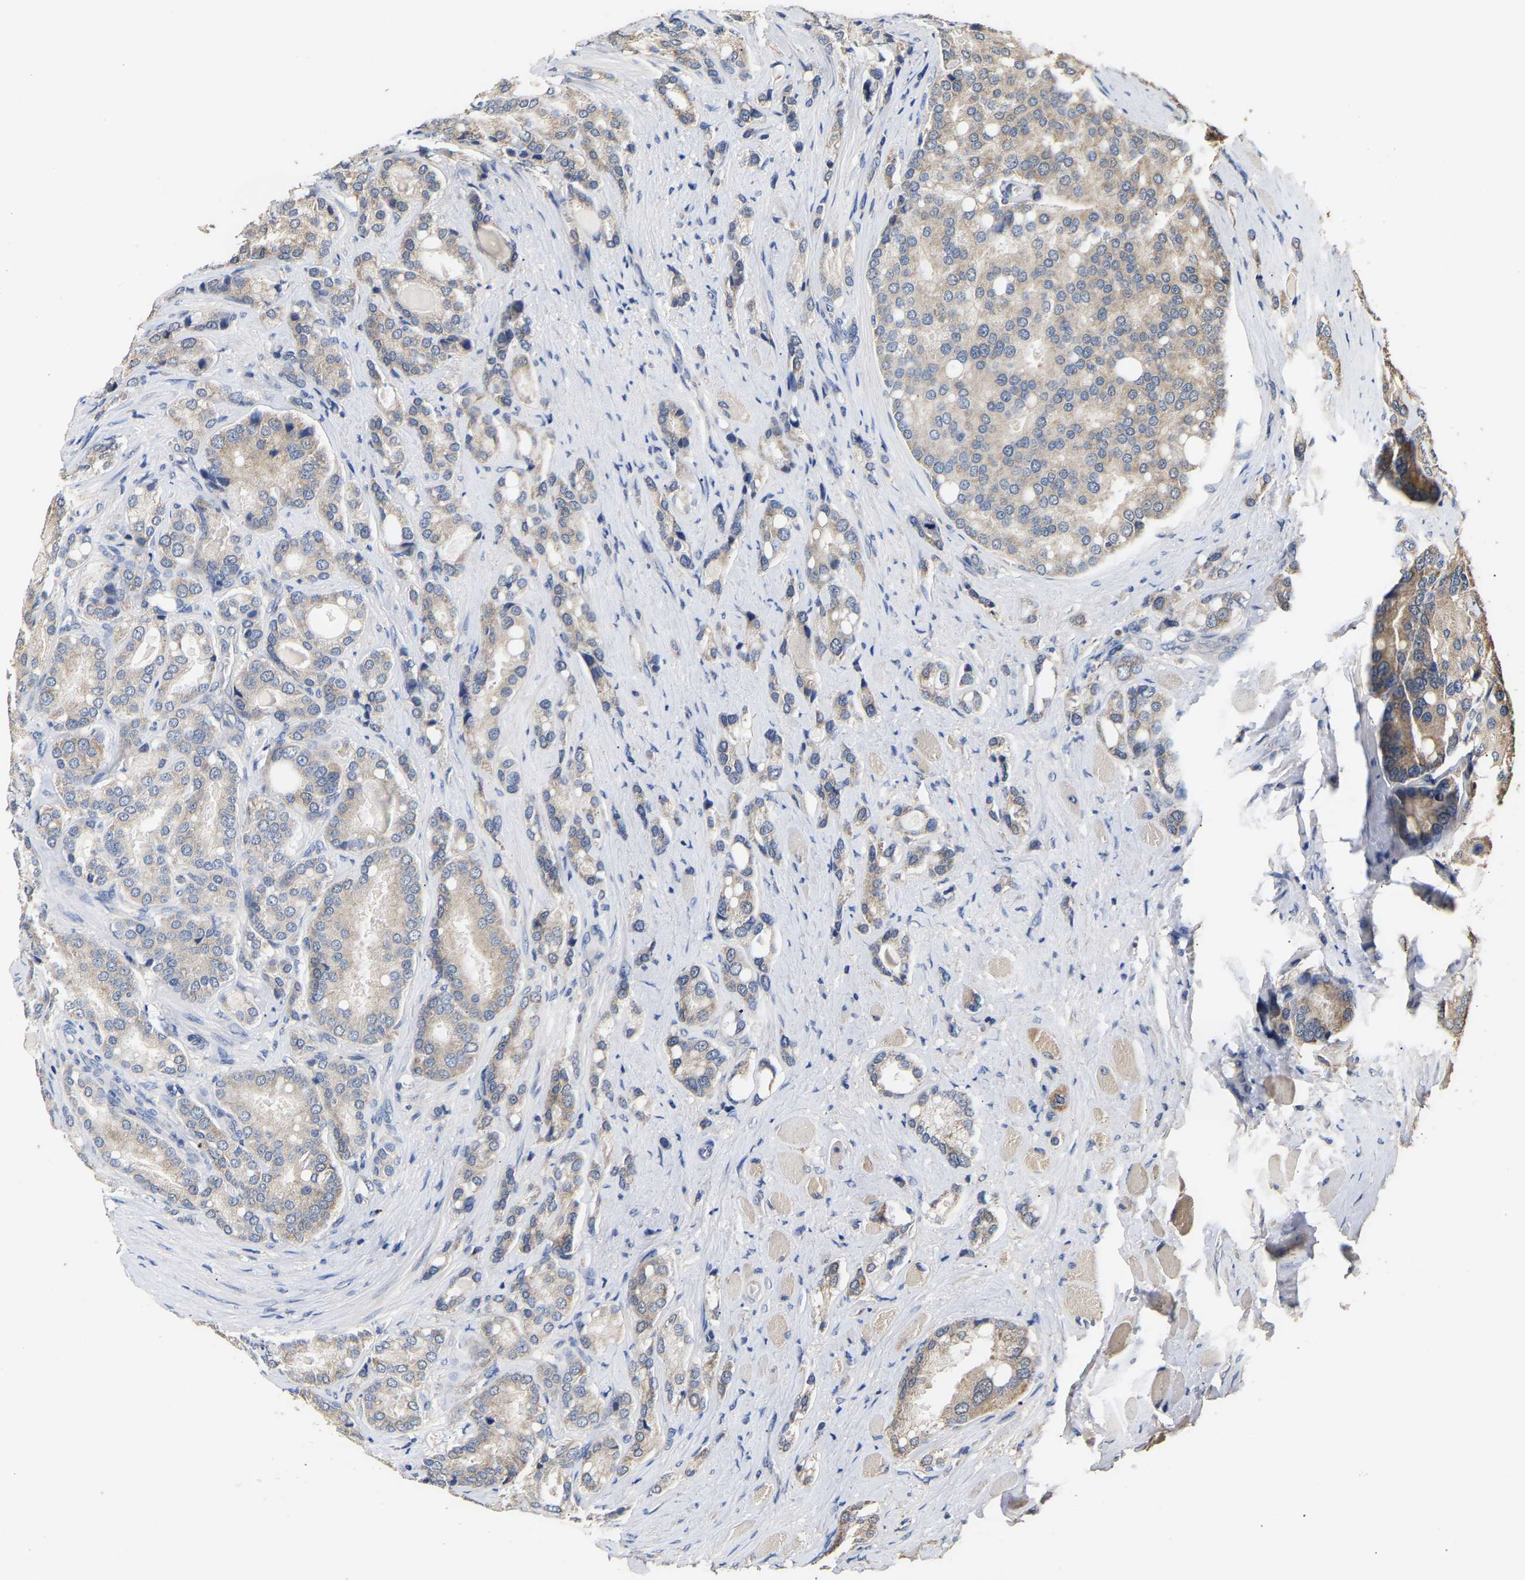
{"staining": {"intensity": "weak", "quantity": ">75%", "location": "cytoplasmic/membranous"}, "tissue": "prostate cancer", "cell_type": "Tumor cells", "image_type": "cancer", "snomed": [{"axis": "morphology", "description": "Adenocarcinoma, High grade"}, {"axis": "topography", "description": "Prostate"}], "caption": "DAB immunohistochemical staining of prostate cancer shows weak cytoplasmic/membranous protein expression in approximately >75% of tumor cells.", "gene": "ZNF26", "patient": {"sex": "male", "age": 50}}